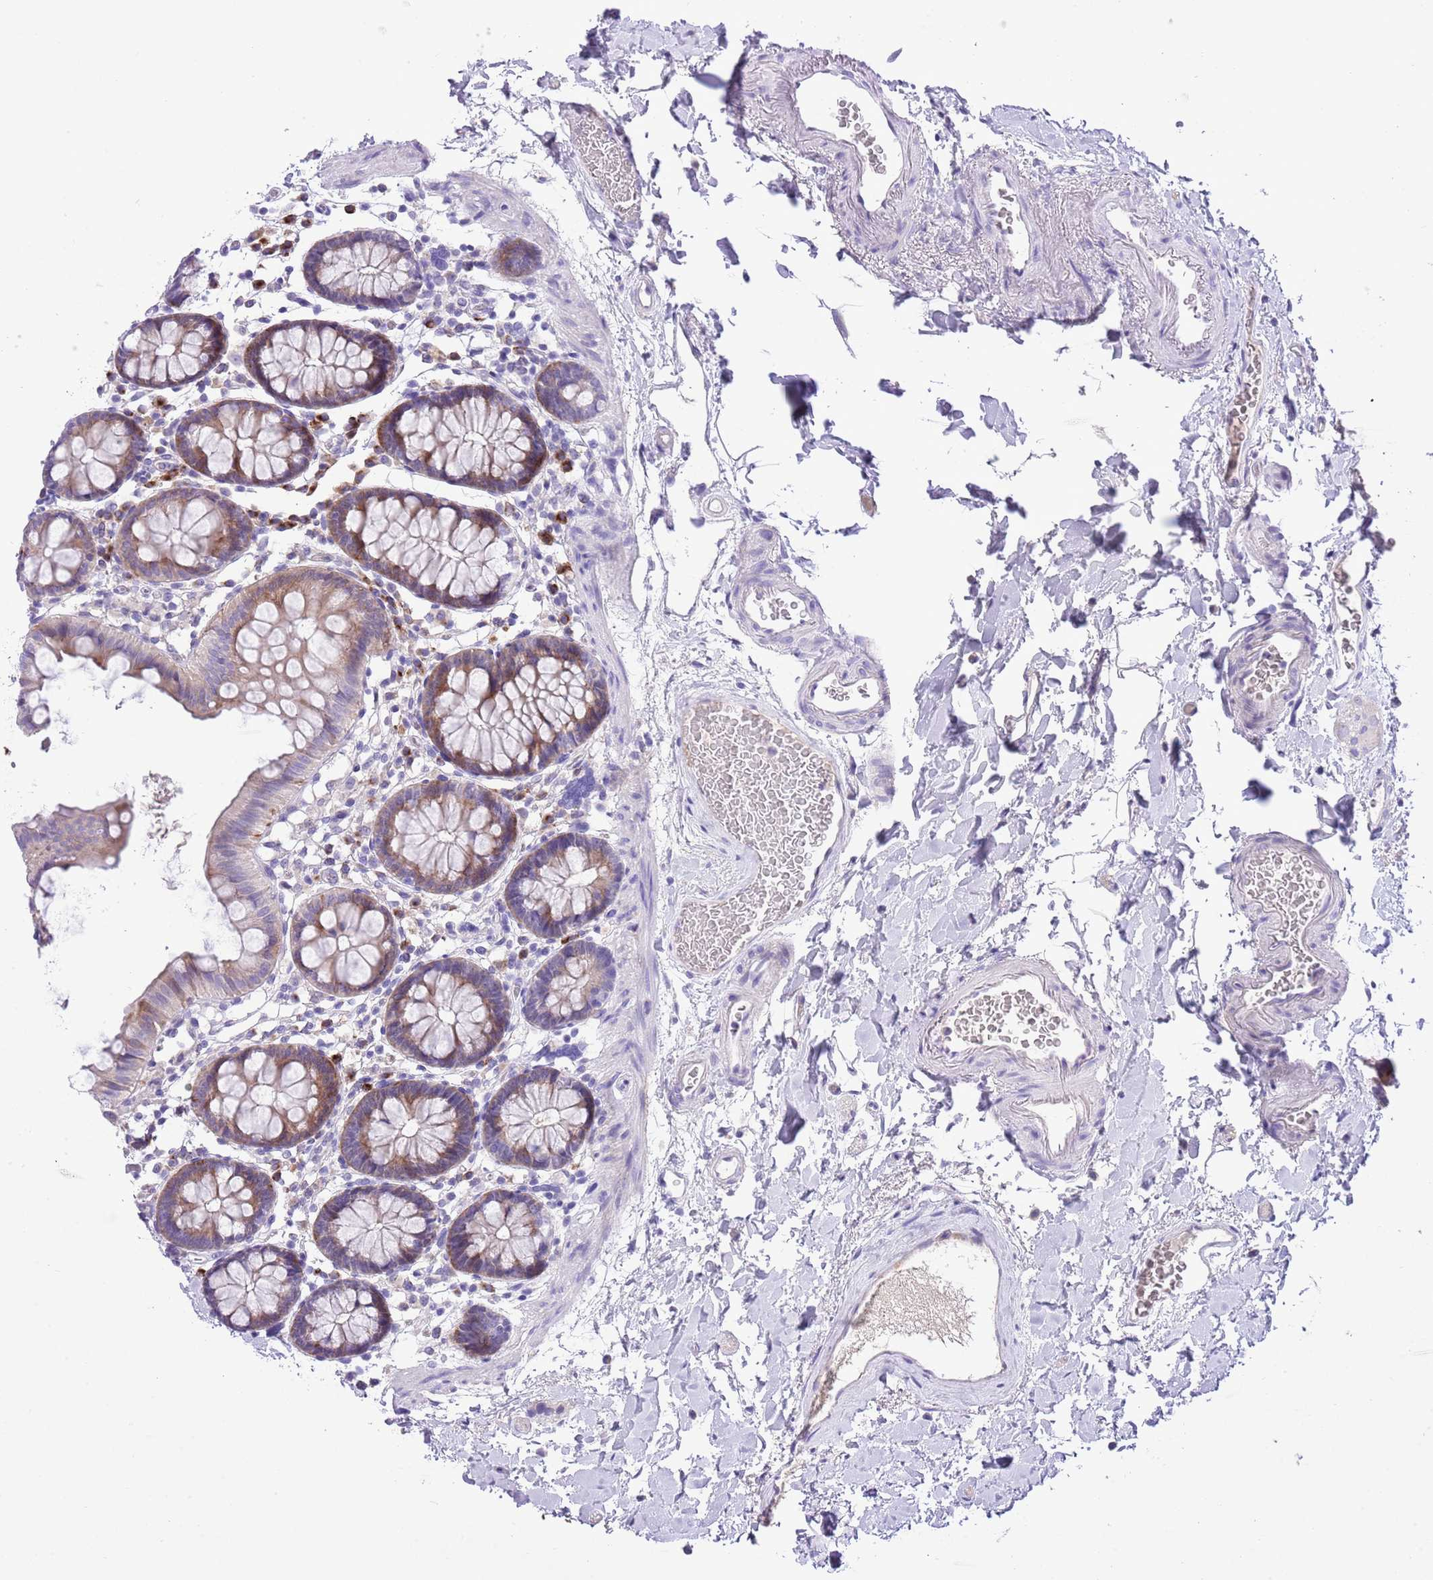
{"staining": {"intensity": "weak", "quantity": "<25%", "location": "cytoplasmic/membranous"}, "tissue": "colon", "cell_type": "Endothelial cells", "image_type": "normal", "snomed": [{"axis": "morphology", "description": "Normal tissue, NOS"}, {"axis": "topography", "description": "Colon"}], "caption": "DAB immunohistochemical staining of unremarkable colon shows no significant positivity in endothelial cells.", "gene": "CLEC2A", "patient": {"sex": "male", "age": 75}}